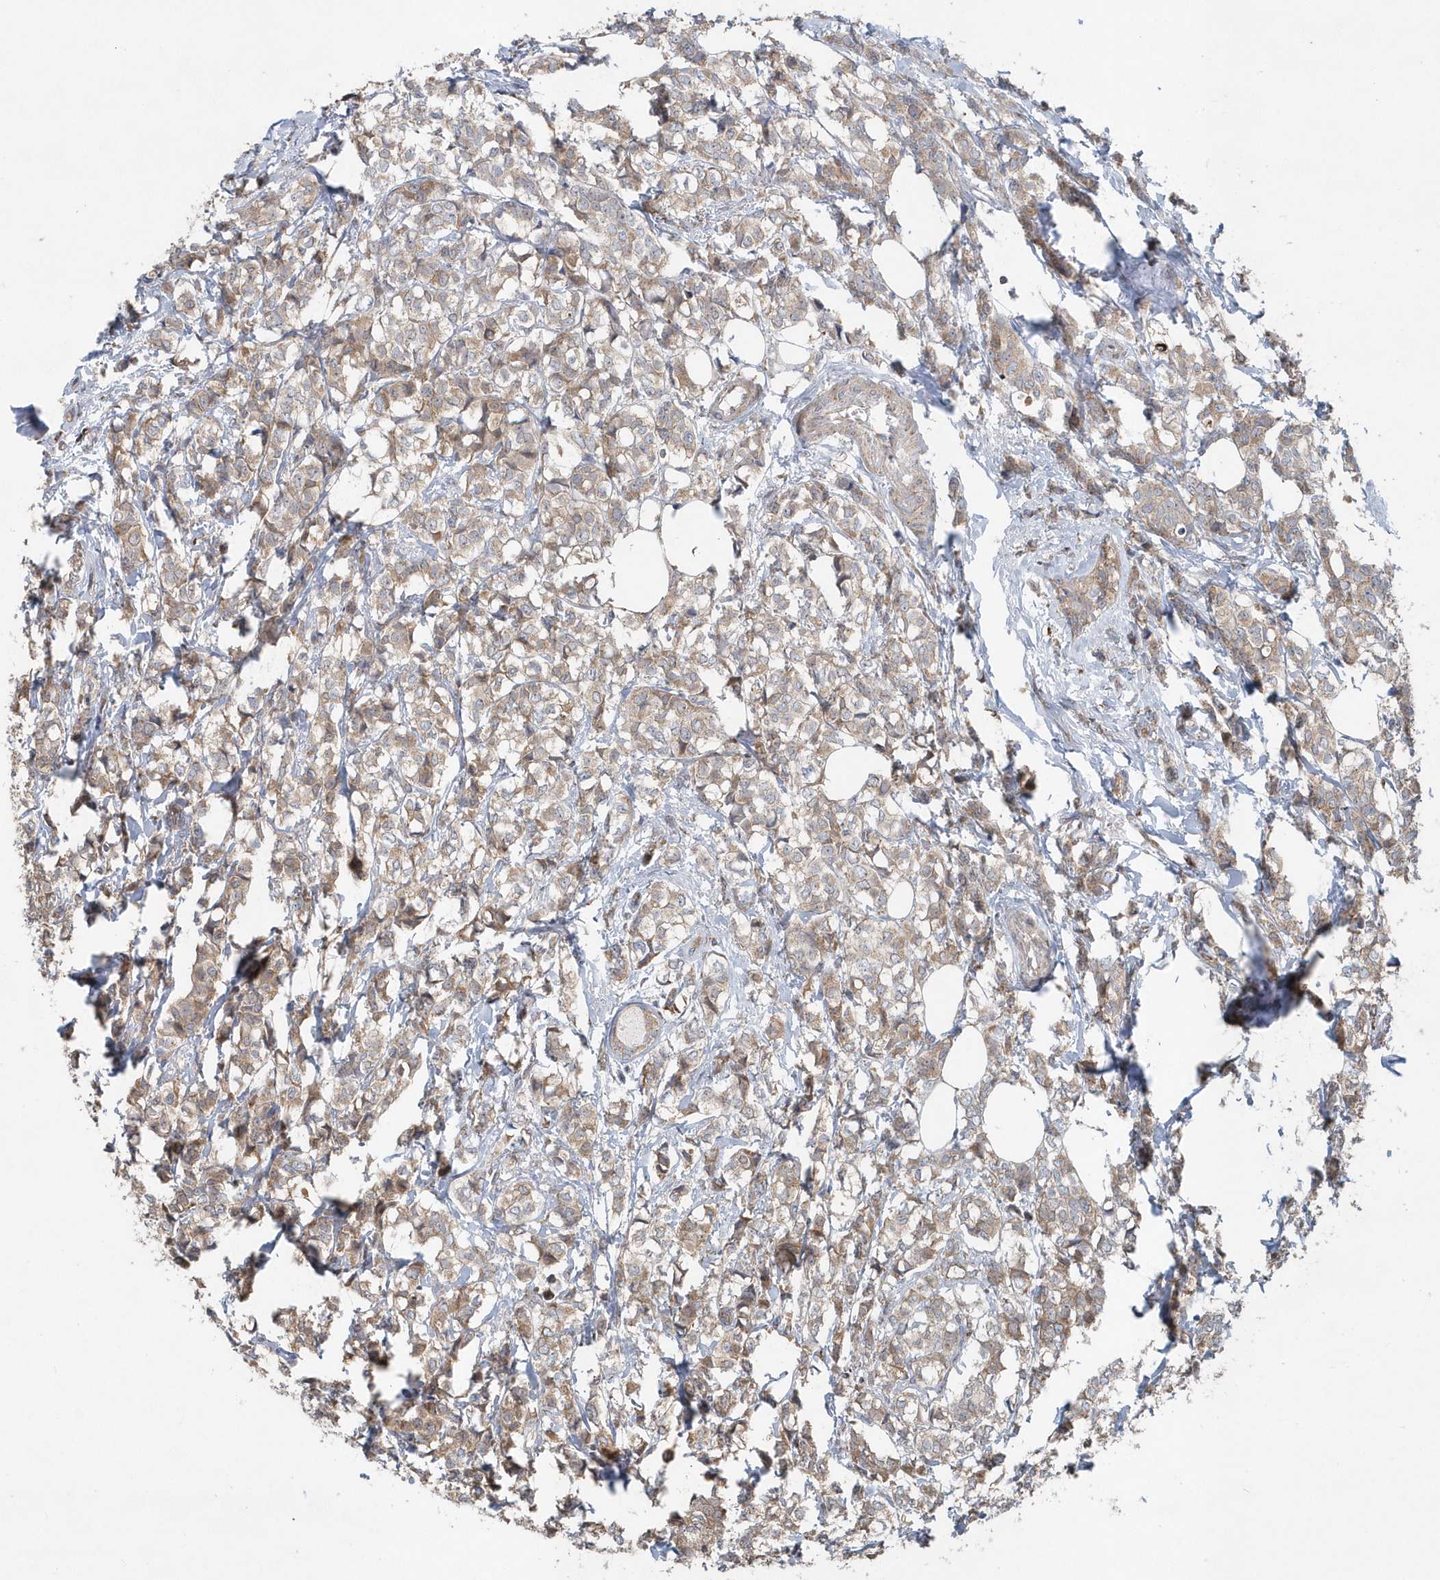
{"staining": {"intensity": "weak", "quantity": "25%-75%", "location": "cytoplasmic/membranous"}, "tissue": "breast cancer", "cell_type": "Tumor cells", "image_type": "cancer", "snomed": [{"axis": "morphology", "description": "Lobular carcinoma"}, {"axis": "topography", "description": "Breast"}], "caption": "Breast cancer (lobular carcinoma) tissue demonstrates weak cytoplasmic/membranous expression in approximately 25%-75% of tumor cells", "gene": "PPP1R7", "patient": {"sex": "female", "age": 60}}